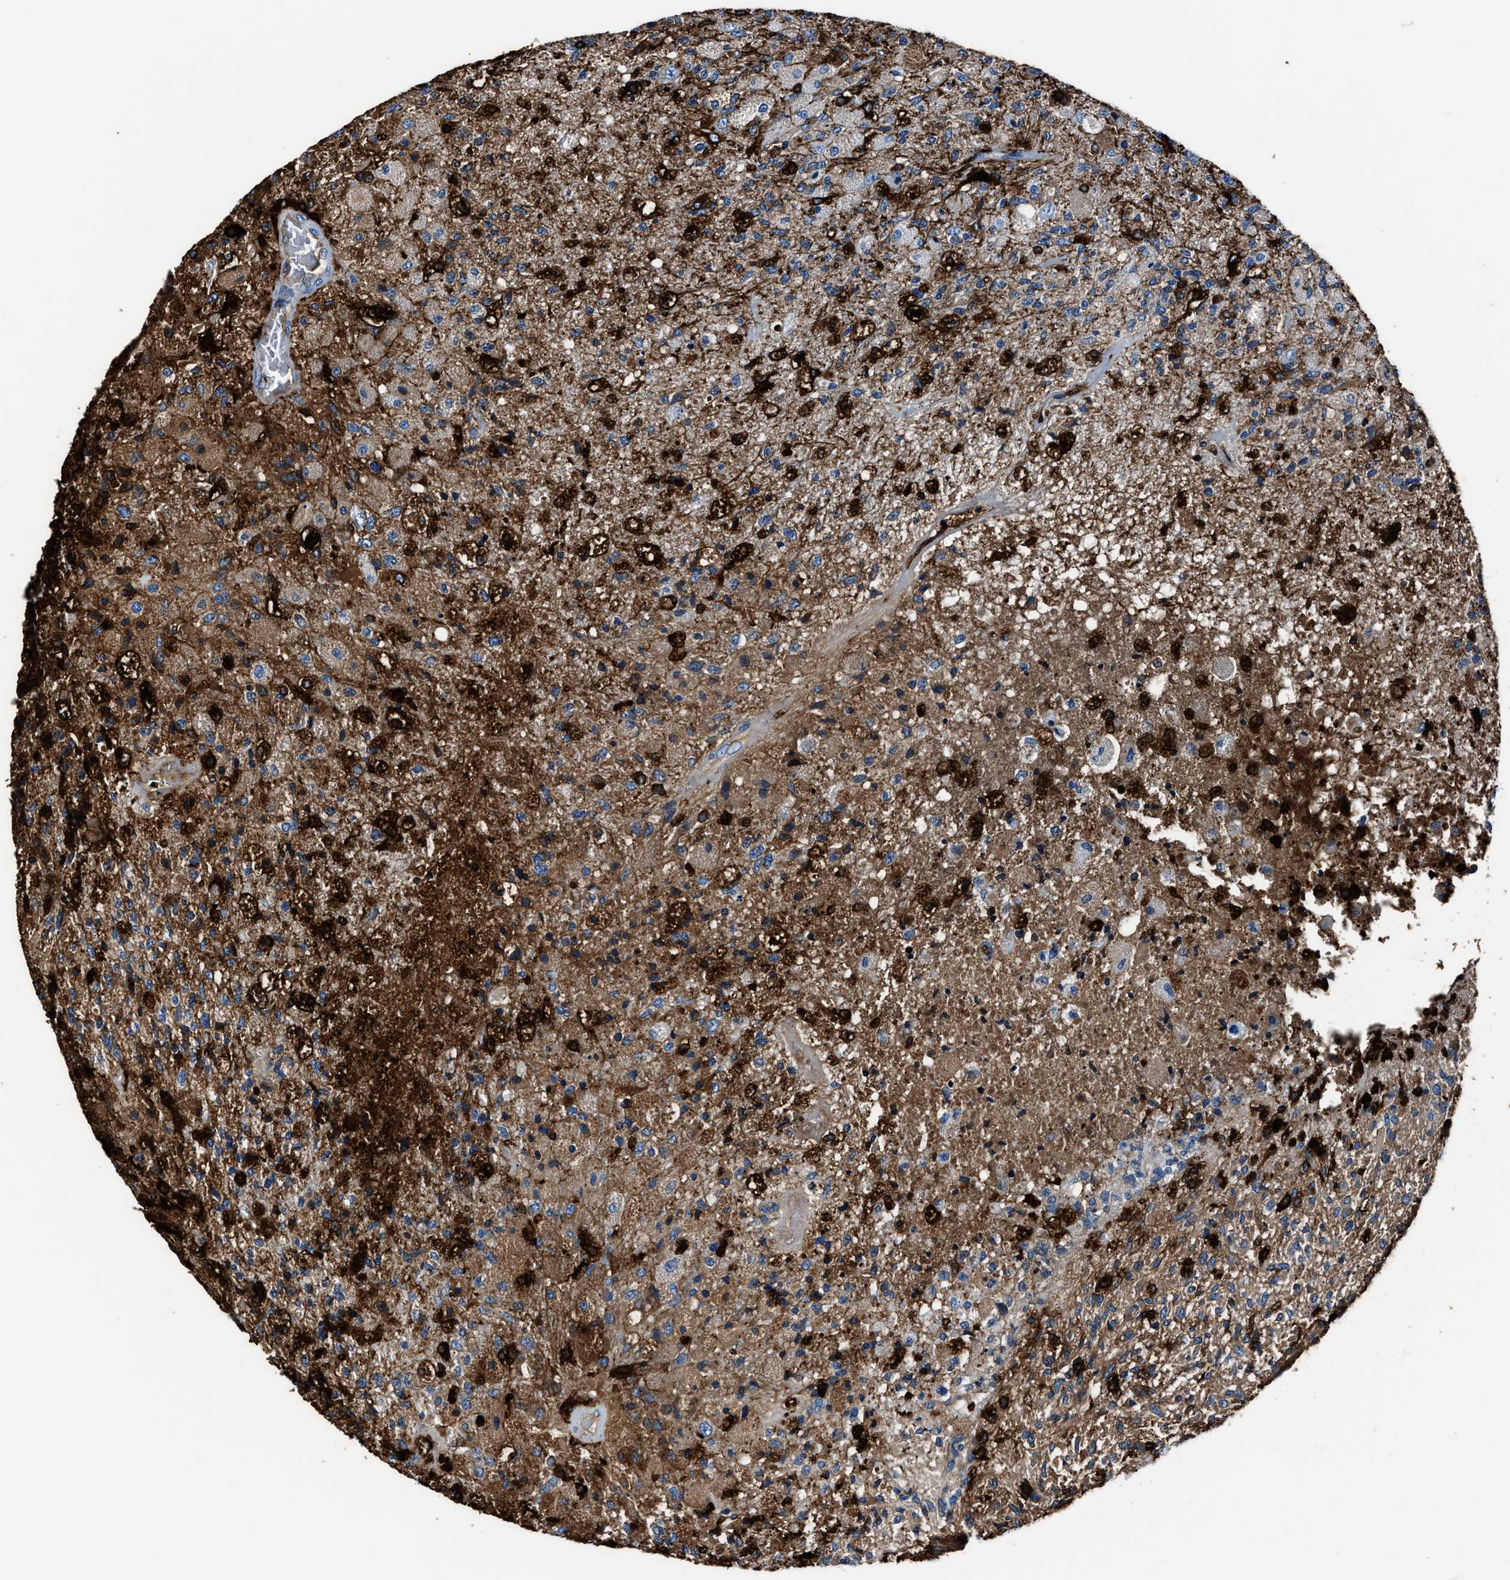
{"staining": {"intensity": "weak", "quantity": "<25%", "location": "cytoplasmic/membranous"}, "tissue": "glioma", "cell_type": "Tumor cells", "image_type": "cancer", "snomed": [{"axis": "morphology", "description": "Normal tissue, NOS"}, {"axis": "morphology", "description": "Glioma, malignant, High grade"}, {"axis": "topography", "description": "Cerebral cortex"}], "caption": "Tumor cells are negative for protein expression in human malignant glioma (high-grade).", "gene": "FTL", "patient": {"sex": "male", "age": 77}}